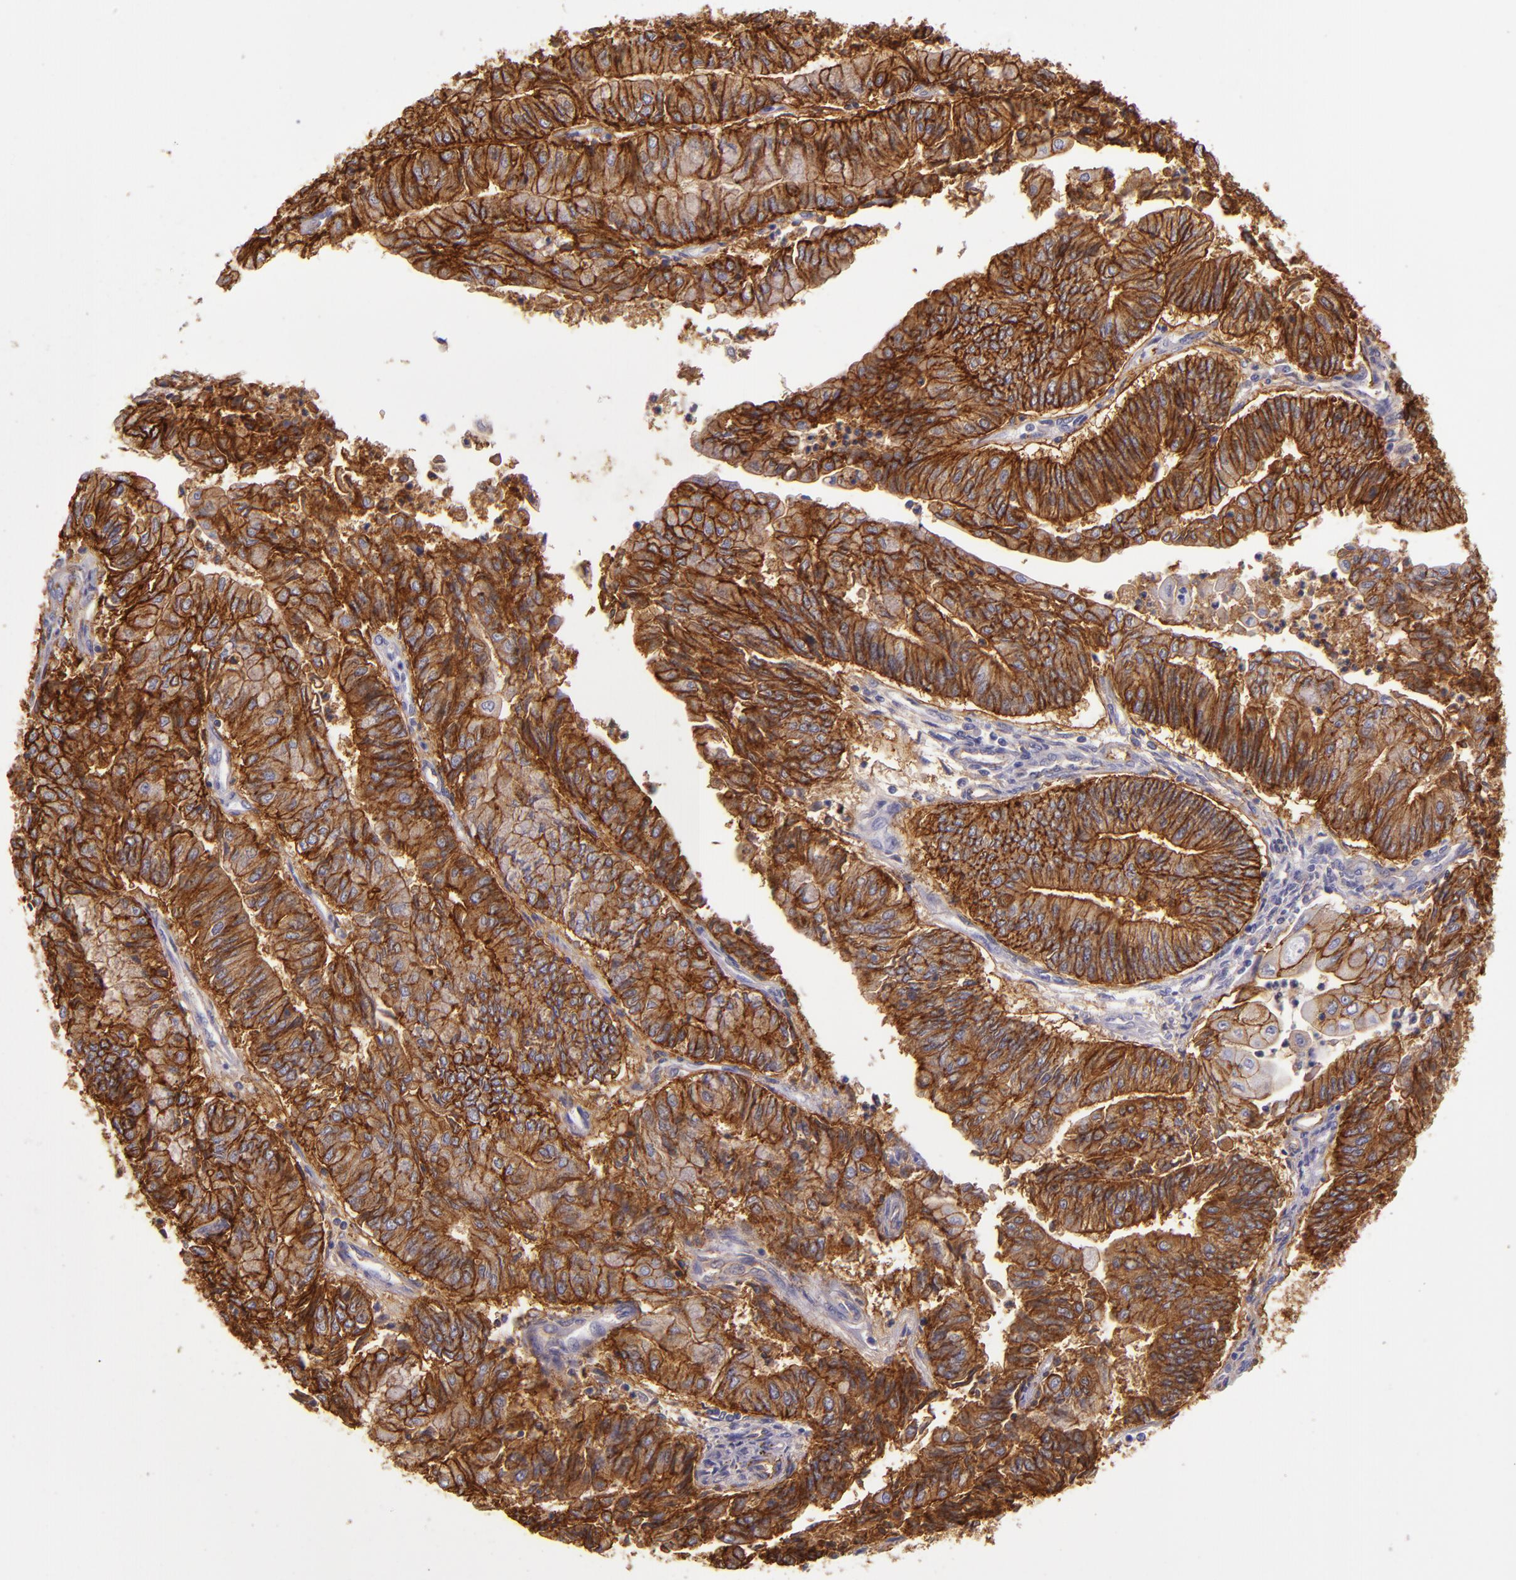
{"staining": {"intensity": "strong", "quantity": ">75%", "location": "cytoplasmic/membranous"}, "tissue": "endometrial cancer", "cell_type": "Tumor cells", "image_type": "cancer", "snomed": [{"axis": "morphology", "description": "Adenocarcinoma, NOS"}, {"axis": "topography", "description": "Endometrium"}], "caption": "DAB immunohistochemical staining of human endometrial cancer (adenocarcinoma) exhibits strong cytoplasmic/membranous protein staining in about >75% of tumor cells.", "gene": "CD9", "patient": {"sex": "female", "age": 59}}